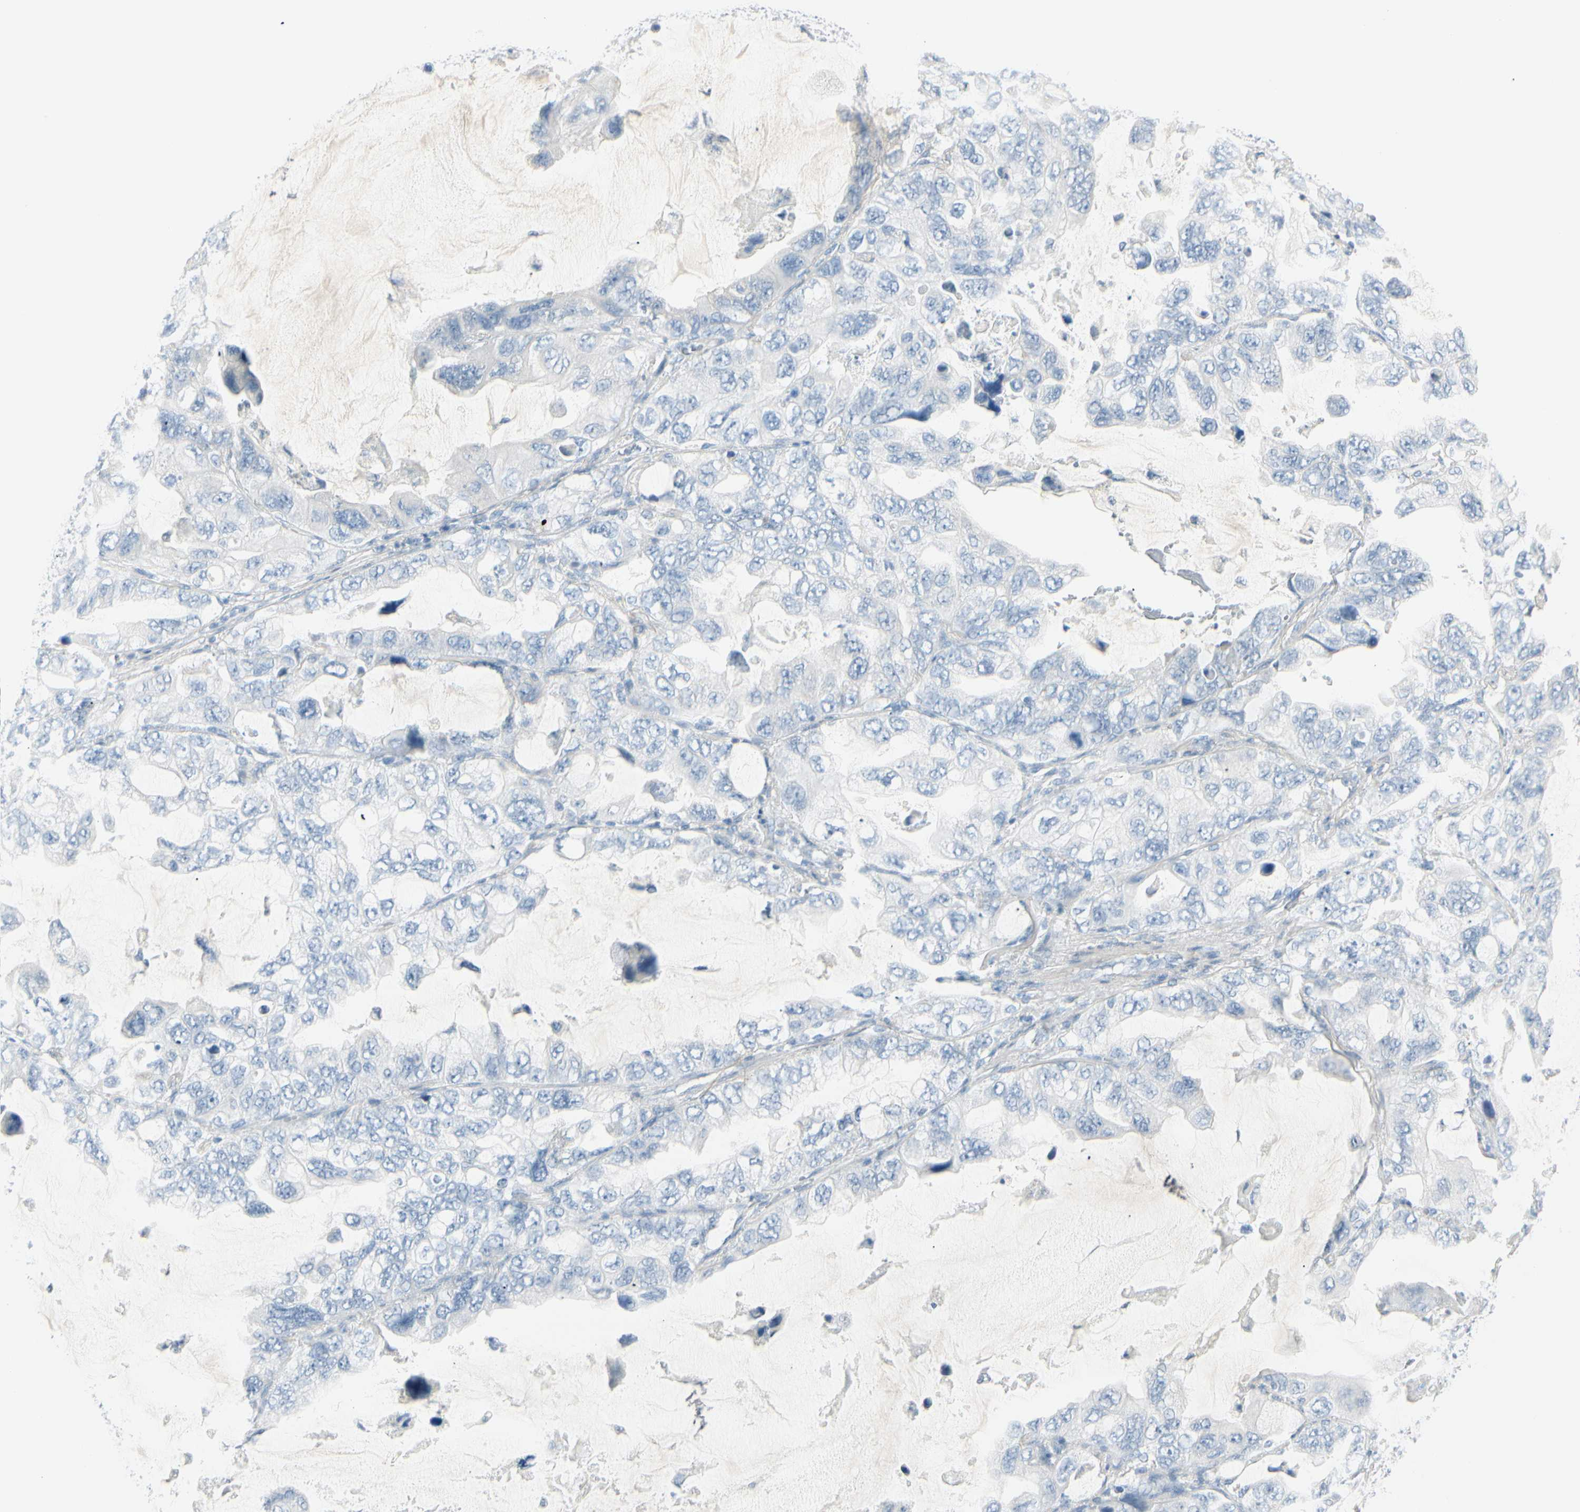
{"staining": {"intensity": "negative", "quantity": "none", "location": "none"}, "tissue": "lung cancer", "cell_type": "Tumor cells", "image_type": "cancer", "snomed": [{"axis": "morphology", "description": "Squamous cell carcinoma, NOS"}, {"axis": "topography", "description": "Lung"}], "caption": "Immunohistochemical staining of human lung cancer demonstrates no significant staining in tumor cells. (Brightfield microscopy of DAB immunohistochemistry at high magnification).", "gene": "CDHR5", "patient": {"sex": "female", "age": 73}}